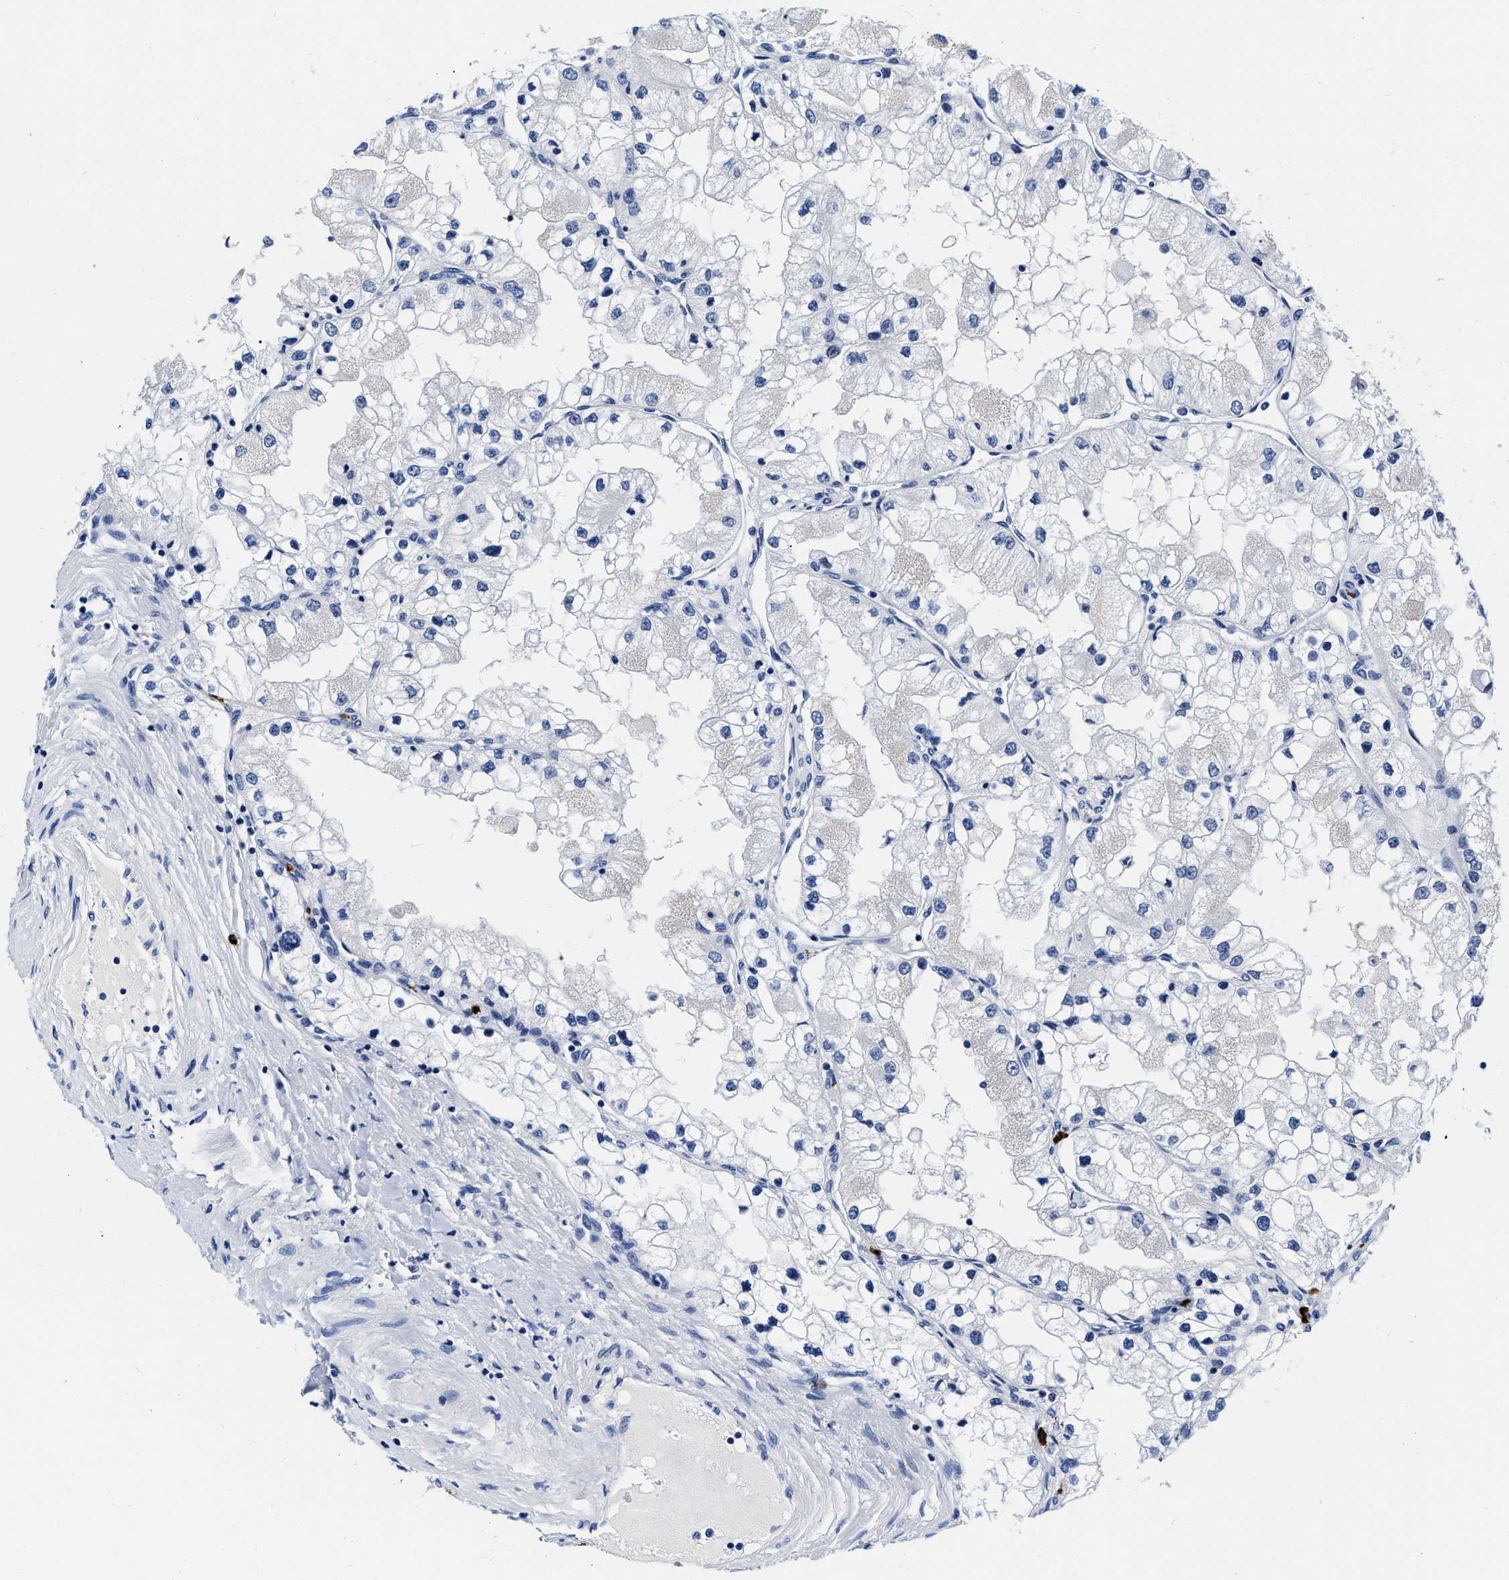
{"staining": {"intensity": "negative", "quantity": "none", "location": "none"}, "tissue": "renal cancer", "cell_type": "Tumor cells", "image_type": "cancer", "snomed": [{"axis": "morphology", "description": "Adenocarcinoma, NOS"}, {"axis": "topography", "description": "Kidney"}], "caption": "IHC of renal adenocarcinoma reveals no staining in tumor cells.", "gene": "CER1", "patient": {"sex": "male", "age": 68}}